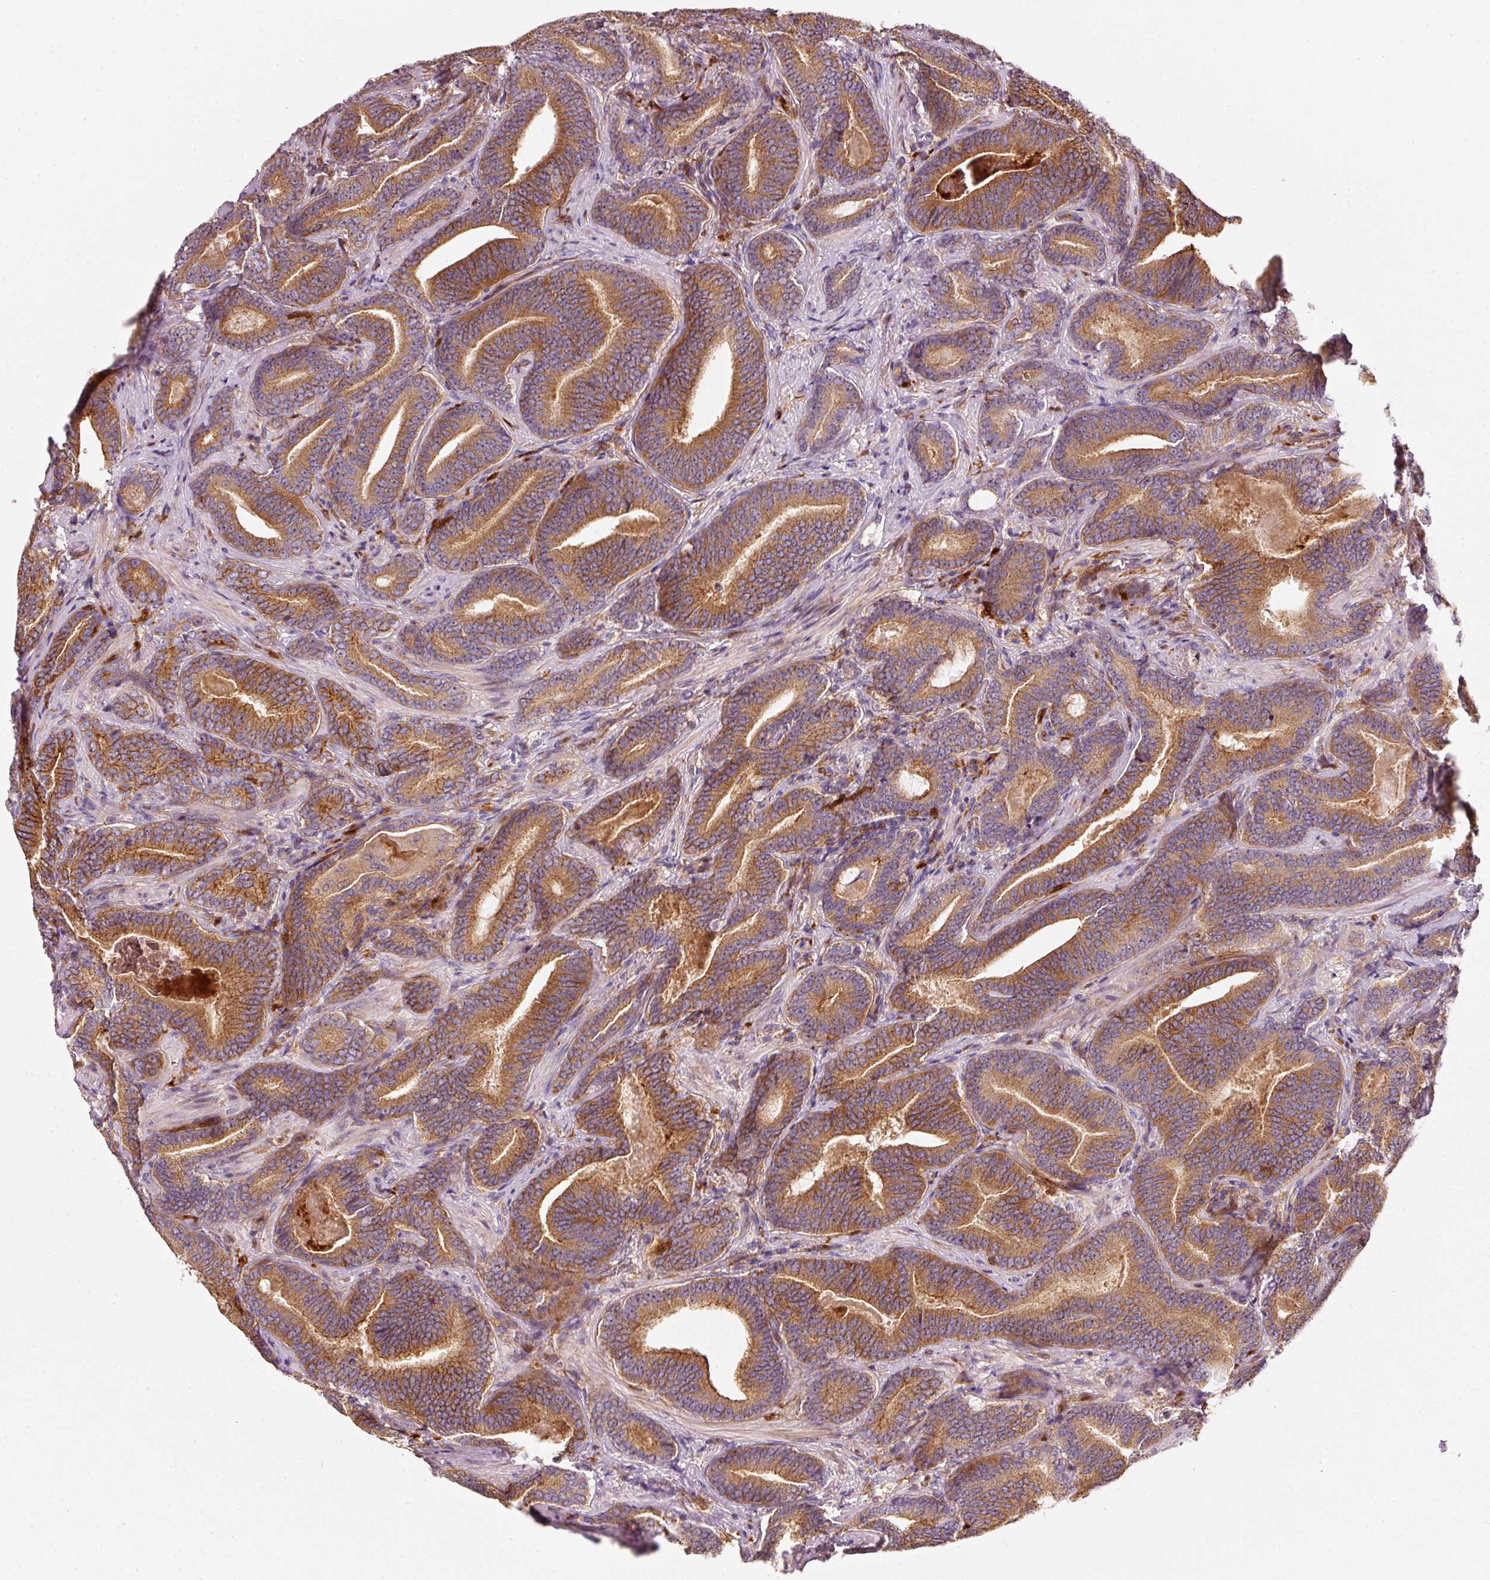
{"staining": {"intensity": "moderate", "quantity": ">75%", "location": "cytoplasmic/membranous"}, "tissue": "prostate cancer", "cell_type": "Tumor cells", "image_type": "cancer", "snomed": [{"axis": "morphology", "description": "Adenocarcinoma, Low grade"}, {"axis": "topography", "description": "Prostate and seminal vesicle, NOS"}], "caption": "Immunohistochemical staining of prostate adenocarcinoma (low-grade) shows medium levels of moderate cytoplasmic/membranous staining in about >75% of tumor cells.", "gene": "IQGAP2", "patient": {"sex": "male", "age": 61}}